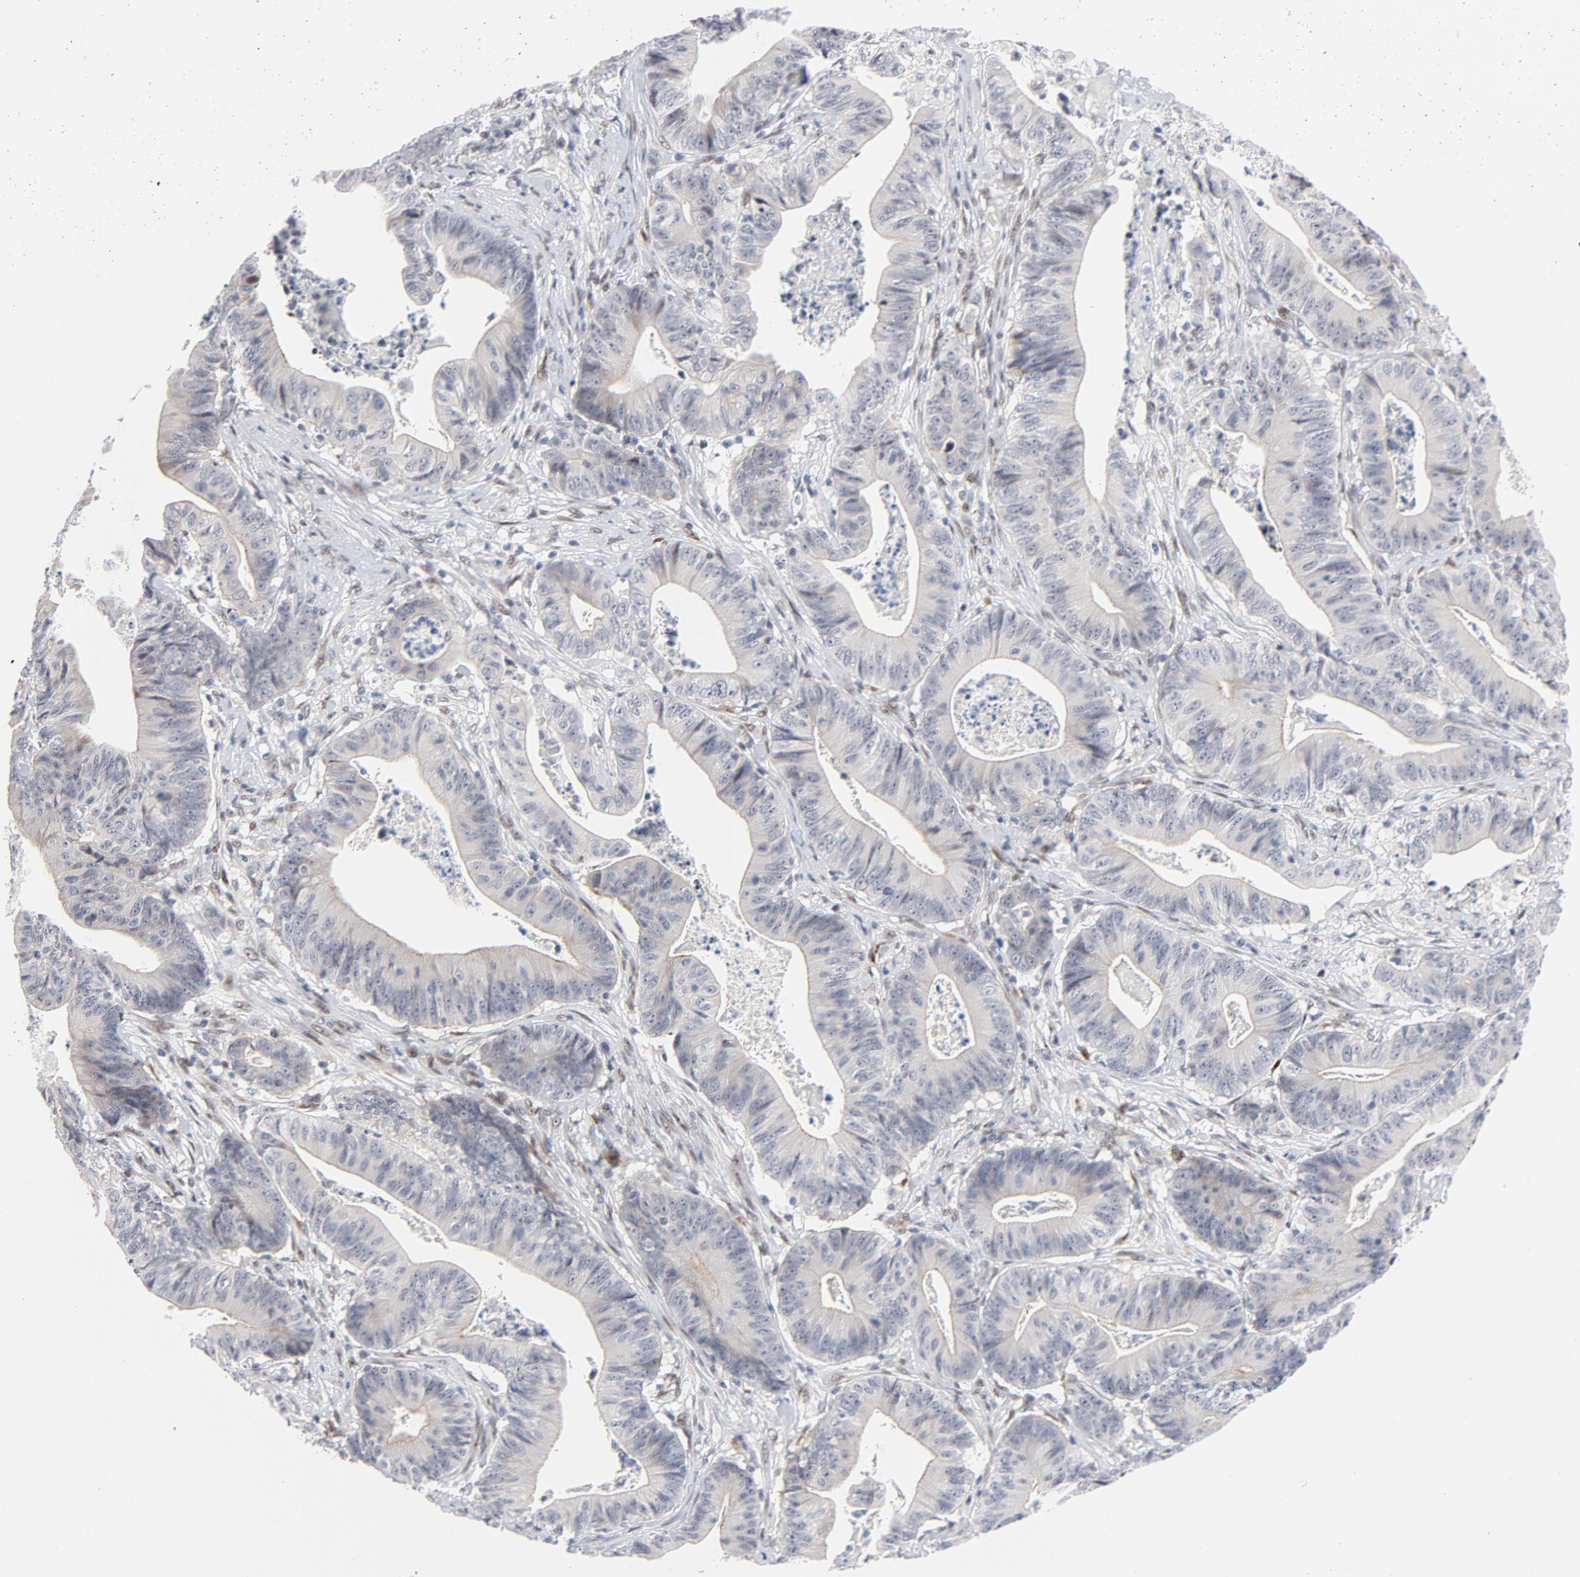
{"staining": {"intensity": "negative", "quantity": "none", "location": "none"}, "tissue": "stomach cancer", "cell_type": "Tumor cells", "image_type": "cancer", "snomed": [{"axis": "morphology", "description": "Adenocarcinoma, NOS"}, {"axis": "topography", "description": "Stomach, lower"}], "caption": "An immunohistochemistry micrograph of stomach cancer is shown. There is no staining in tumor cells of stomach cancer.", "gene": "NFIC", "patient": {"sex": "female", "age": 86}}